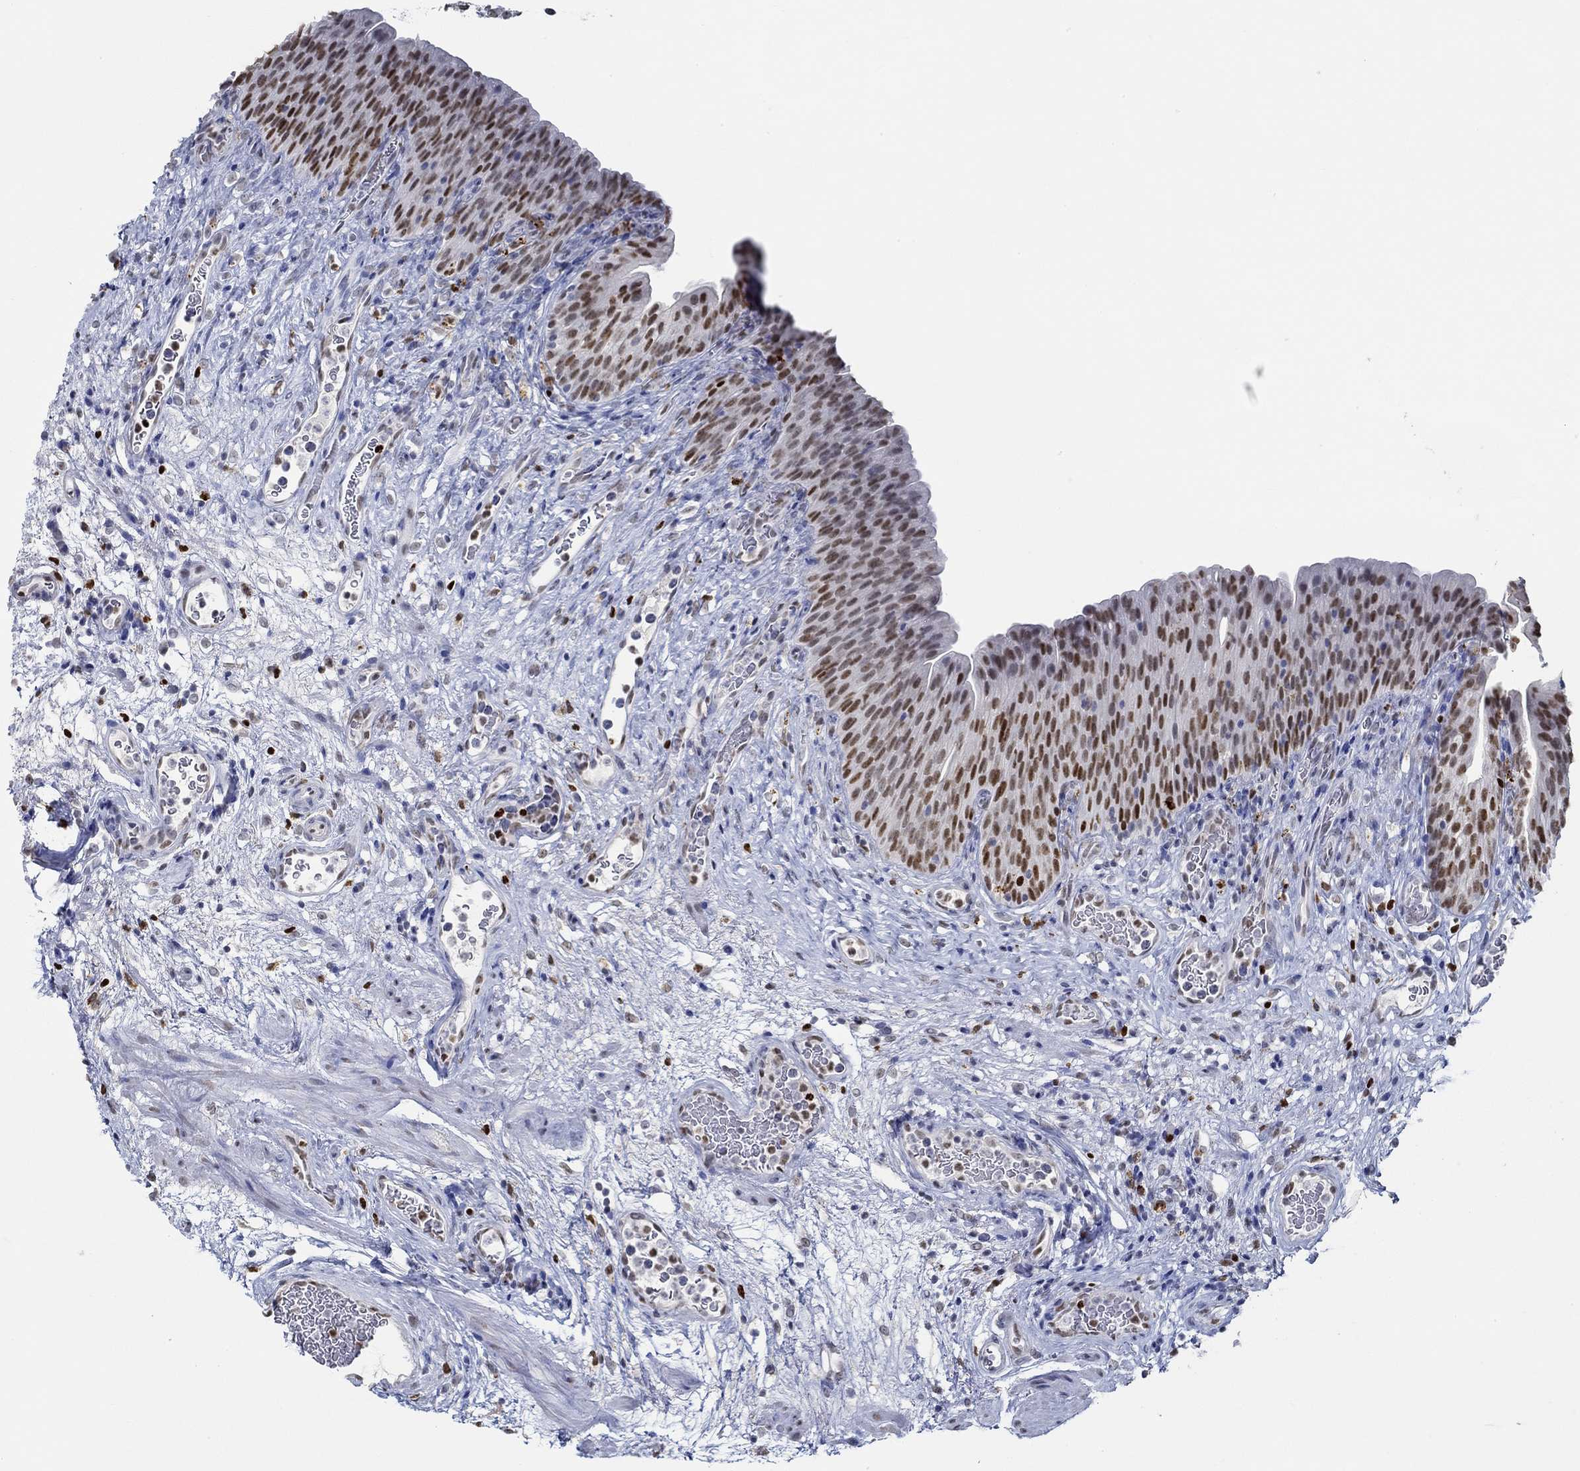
{"staining": {"intensity": "strong", "quantity": "<25%", "location": "nuclear"}, "tissue": "urinary bladder", "cell_type": "Urothelial cells", "image_type": "normal", "snomed": [{"axis": "morphology", "description": "Normal tissue, NOS"}, {"axis": "topography", "description": "Urinary bladder"}], "caption": "Brown immunohistochemical staining in benign urinary bladder exhibits strong nuclear staining in about <25% of urothelial cells.", "gene": "GATA2", "patient": {"sex": "male", "age": 76}}